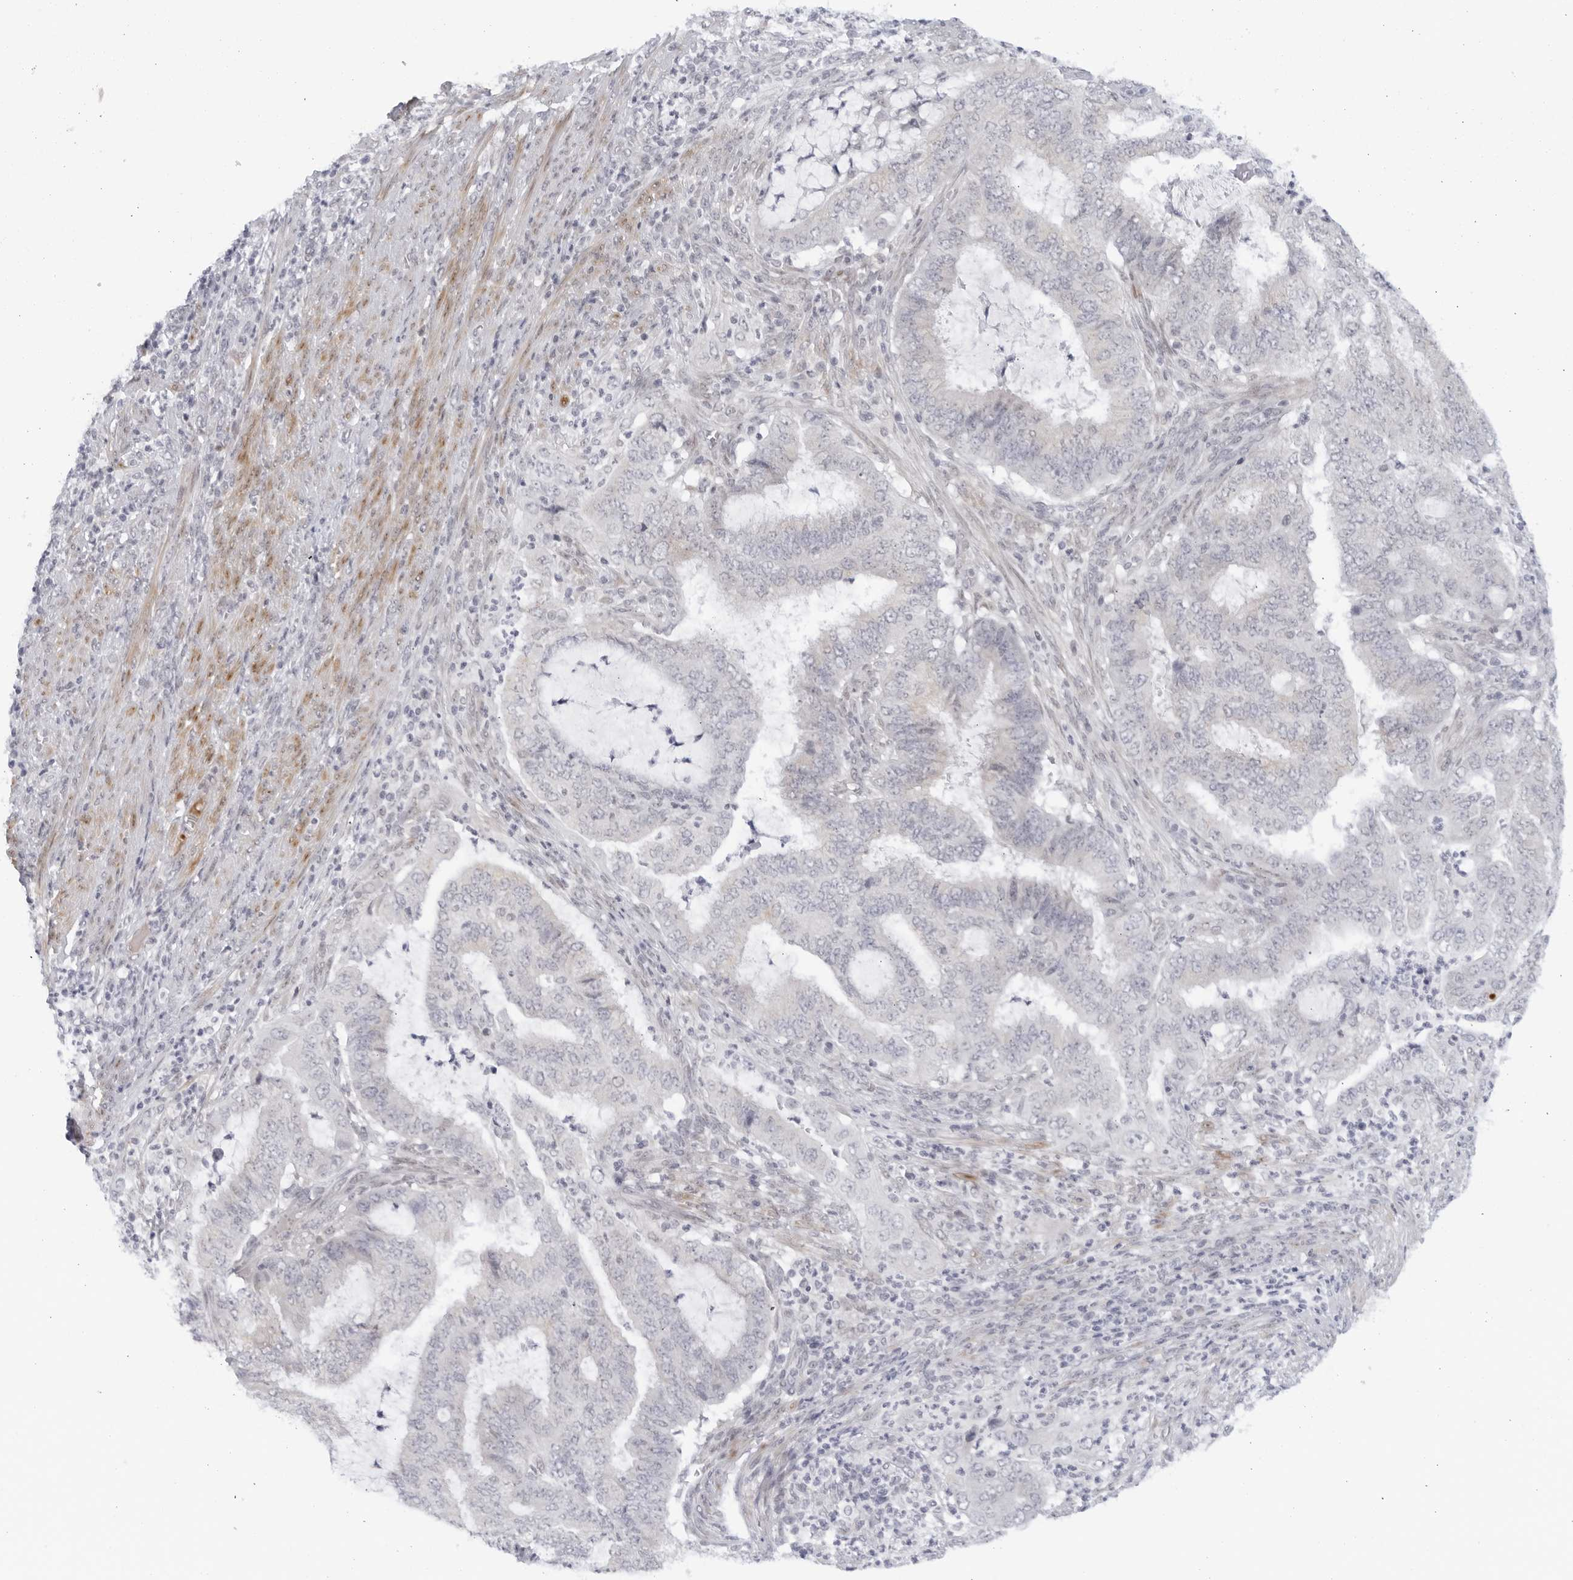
{"staining": {"intensity": "weak", "quantity": "<25%", "location": "cytoplasmic/membranous"}, "tissue": "endometrial cancer", "cell_type": "Tumor cells", "image_type": "cancer", "snomed": [{"axis": "morphology", "description": "Adenocarcinoma, NOS"}, {"axis": "topography", "description": "Endometrium"}], "caption": "High power microscopy photomicrograph of an immunohistochemistry image of endometrial cancer, revealing no significant positivity in tumor cells.", "gene": "WDTC1", "patient": {"sex": "female", "age": 51}}